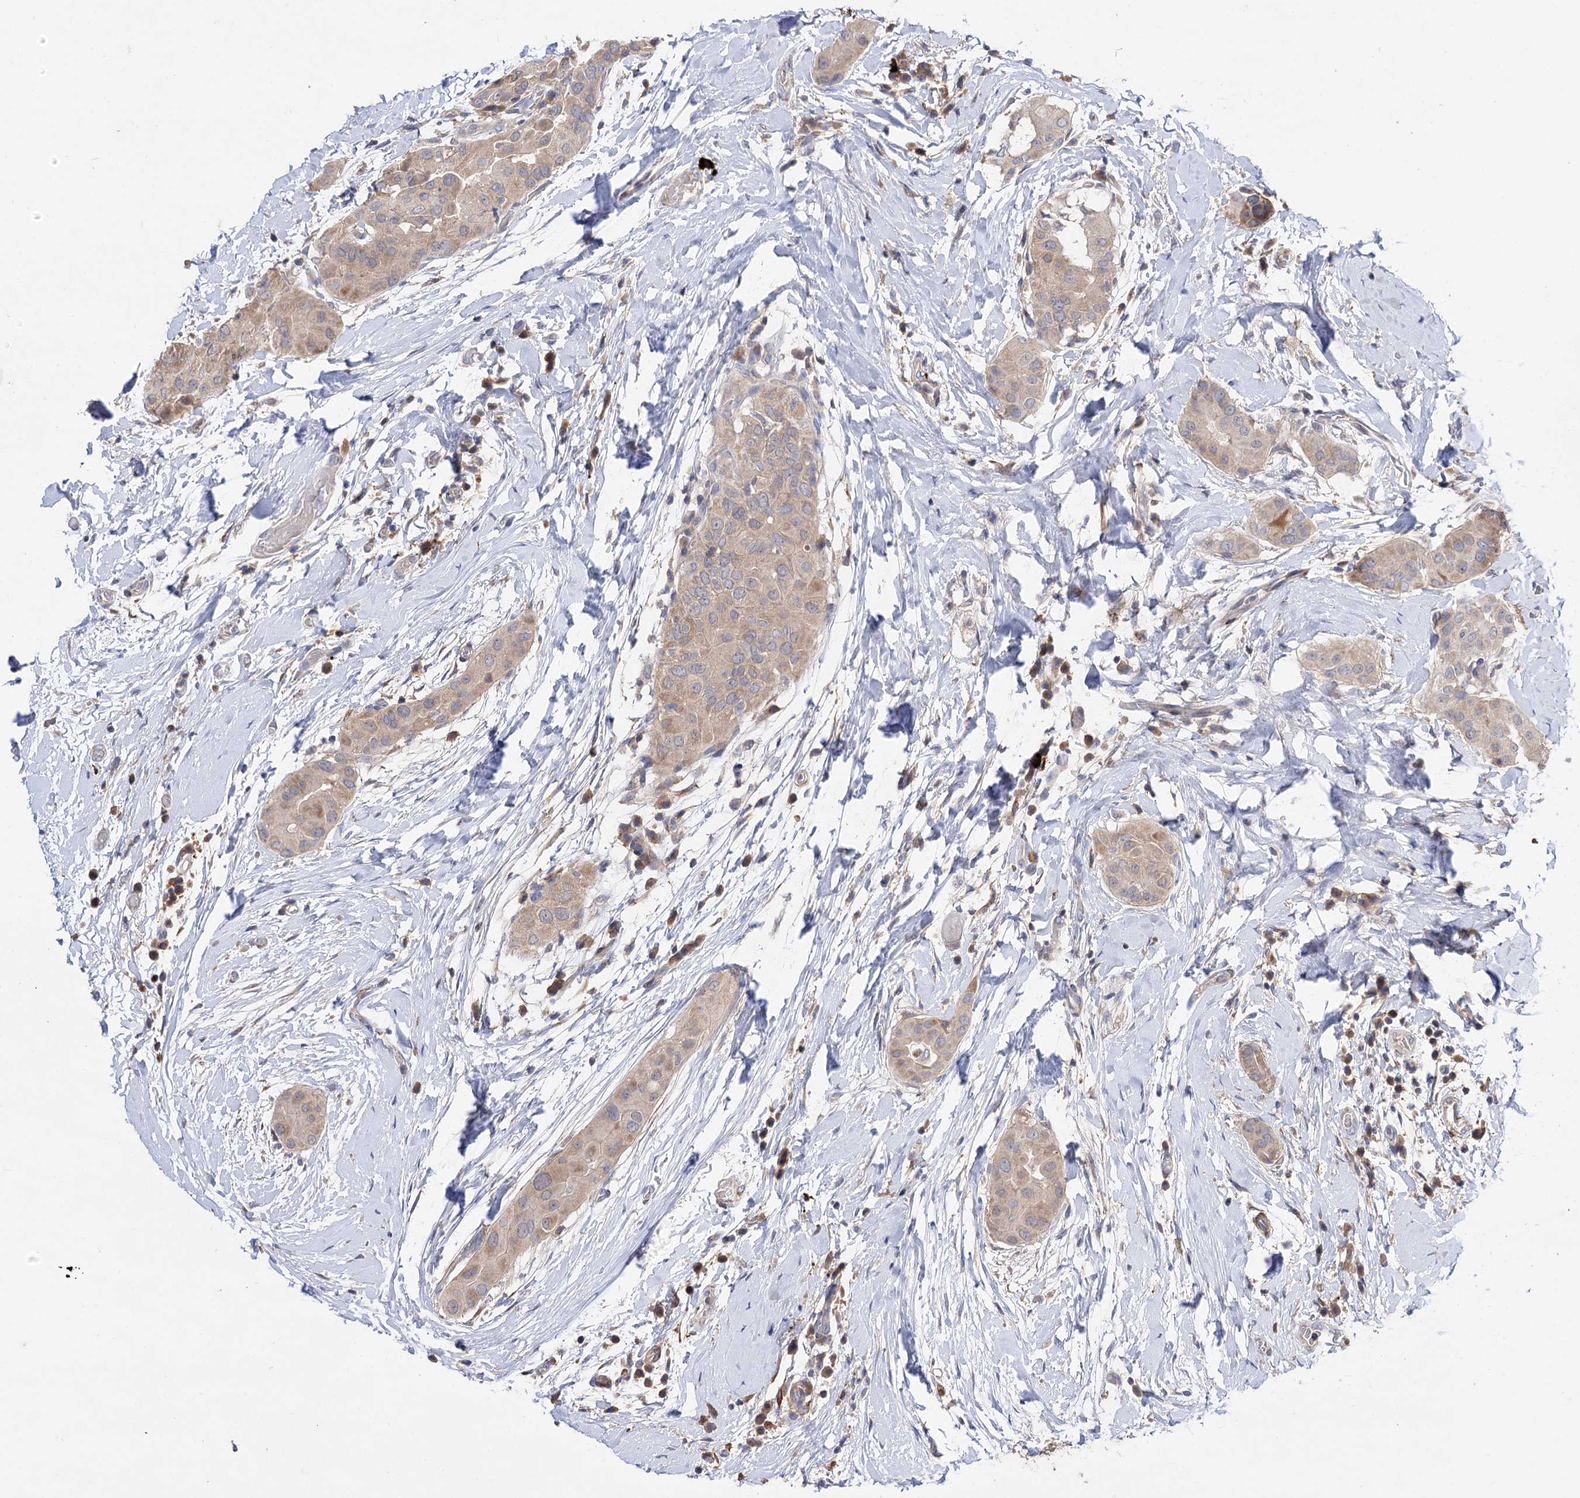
{"staining": {"intensity": "weak", "quantity": ">75%", "location": "cytoplasmic/membranous"}, "tissue": "thyroid cancer", "cell_type": "Tumor cells", "image_type": "cancer", "snomed": [{"axis": "morphology", "description": "Papillary adenocarcinoma, NOS"}, {"axis": "topography", "description": "Thyroid gland"}], "caption": "Weak cytoplasmic/membranous protein expression is seen in approximately >75% of tumor cells in thyroid cancer (papillary adenocarcinoma).", "gene": "FBXW8", "patient": {"sex": "male", "age": 33}}